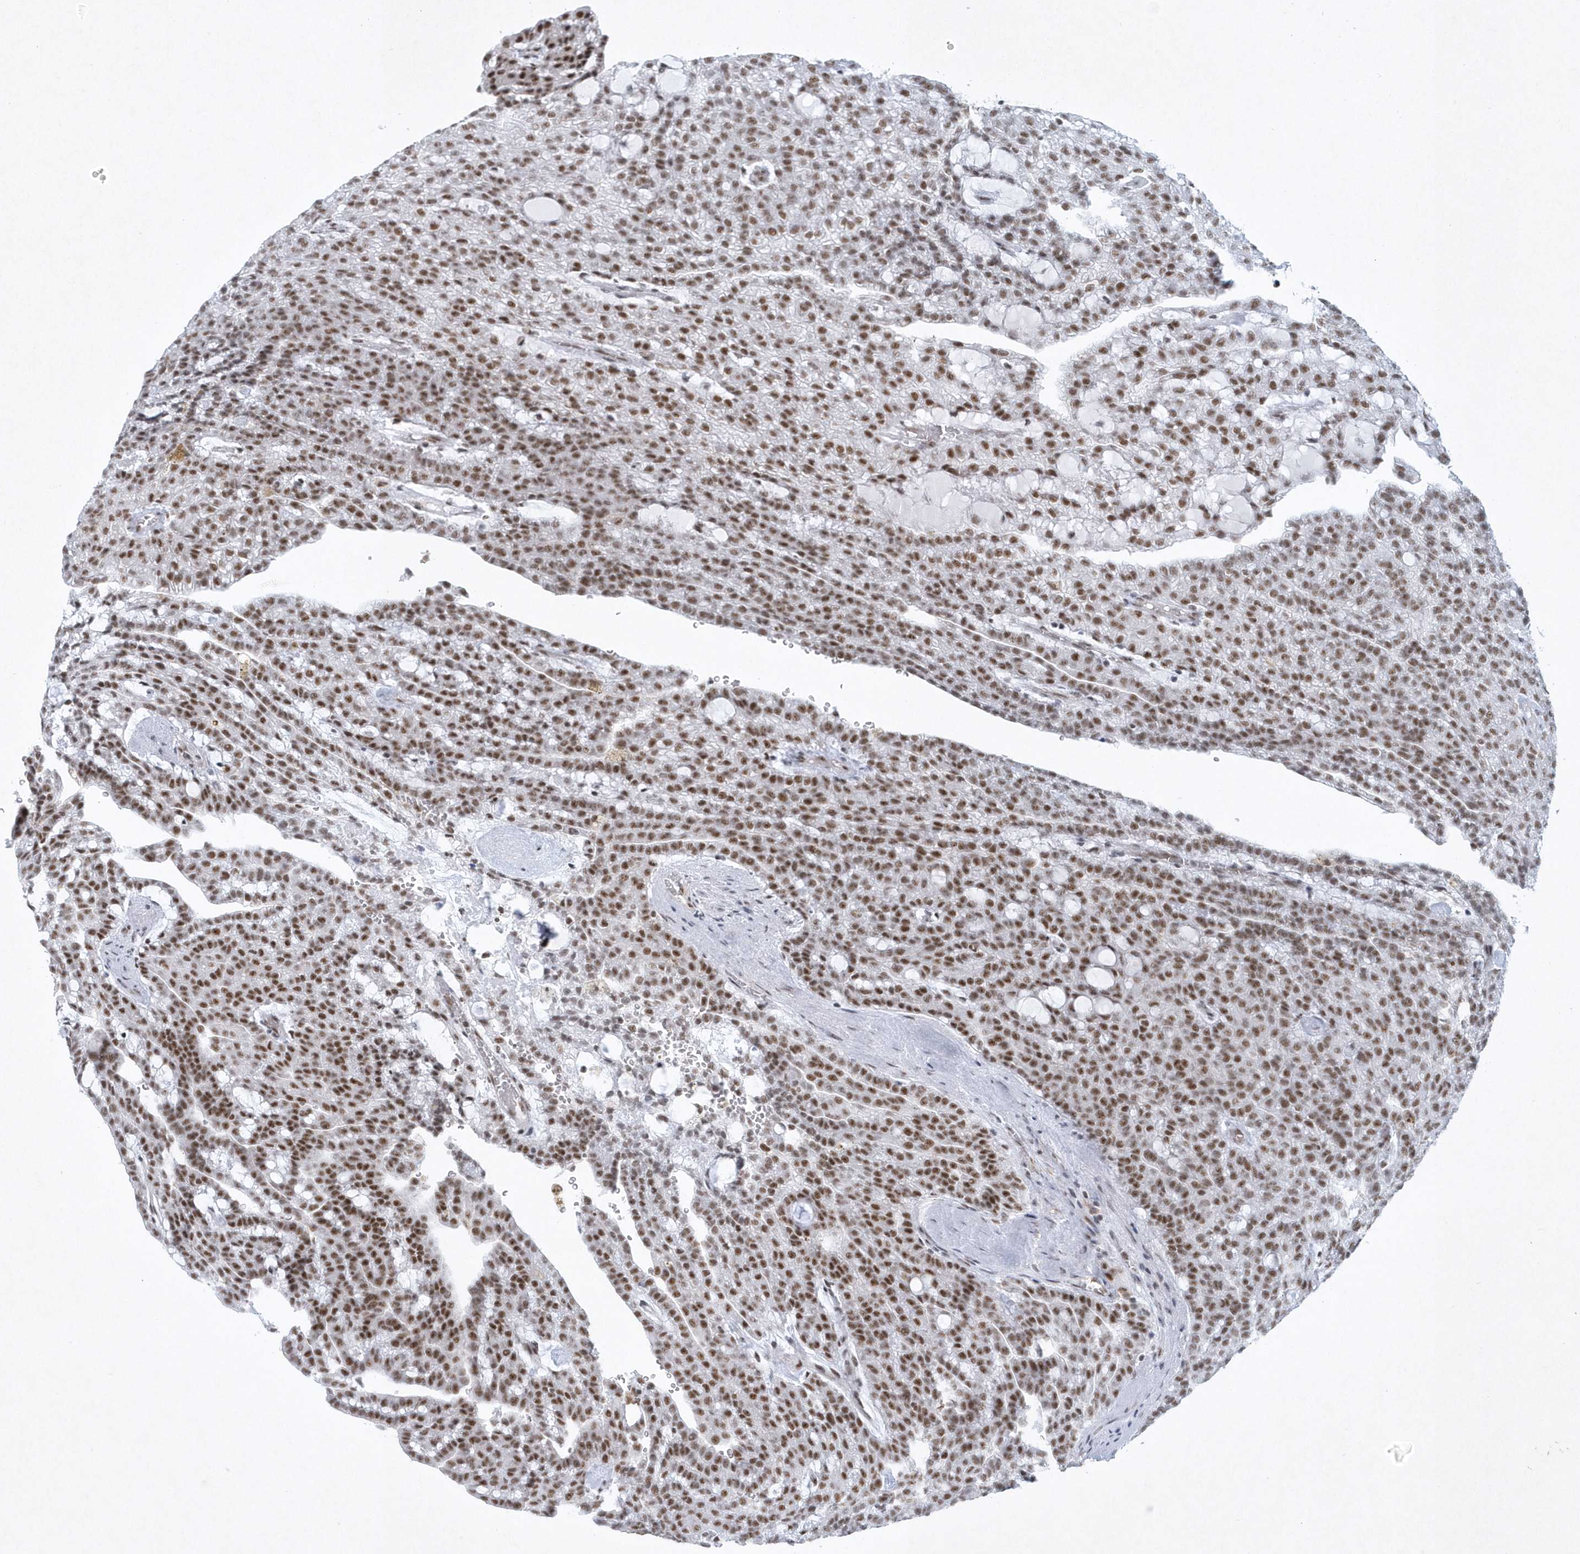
{"staining": {"intensity": "moderate", "quantity": ">75%", "location": "nuclear"}, "tissue": "renal cancer", "cell_type": "Tumor cells", "image_type": "cancer", "snomed": [{"axis": "morphology", "description": "Adenocarcinoma, NOS"}, {"axis": "topography", "description": "Kidney"}], "caption": "A brown stain shows moderate nuclear expression of a protein in human renal cancer (adenocarcinoma) tumor cells. The protein is stained brown, and the nuclei are stained in blue (DAB (3,3'-diaminobenzidine) IHC with brightfield microscopy, high magnification).", "gene": "DCLRE1A", "patient": {"sex": "male", "age": 63}}